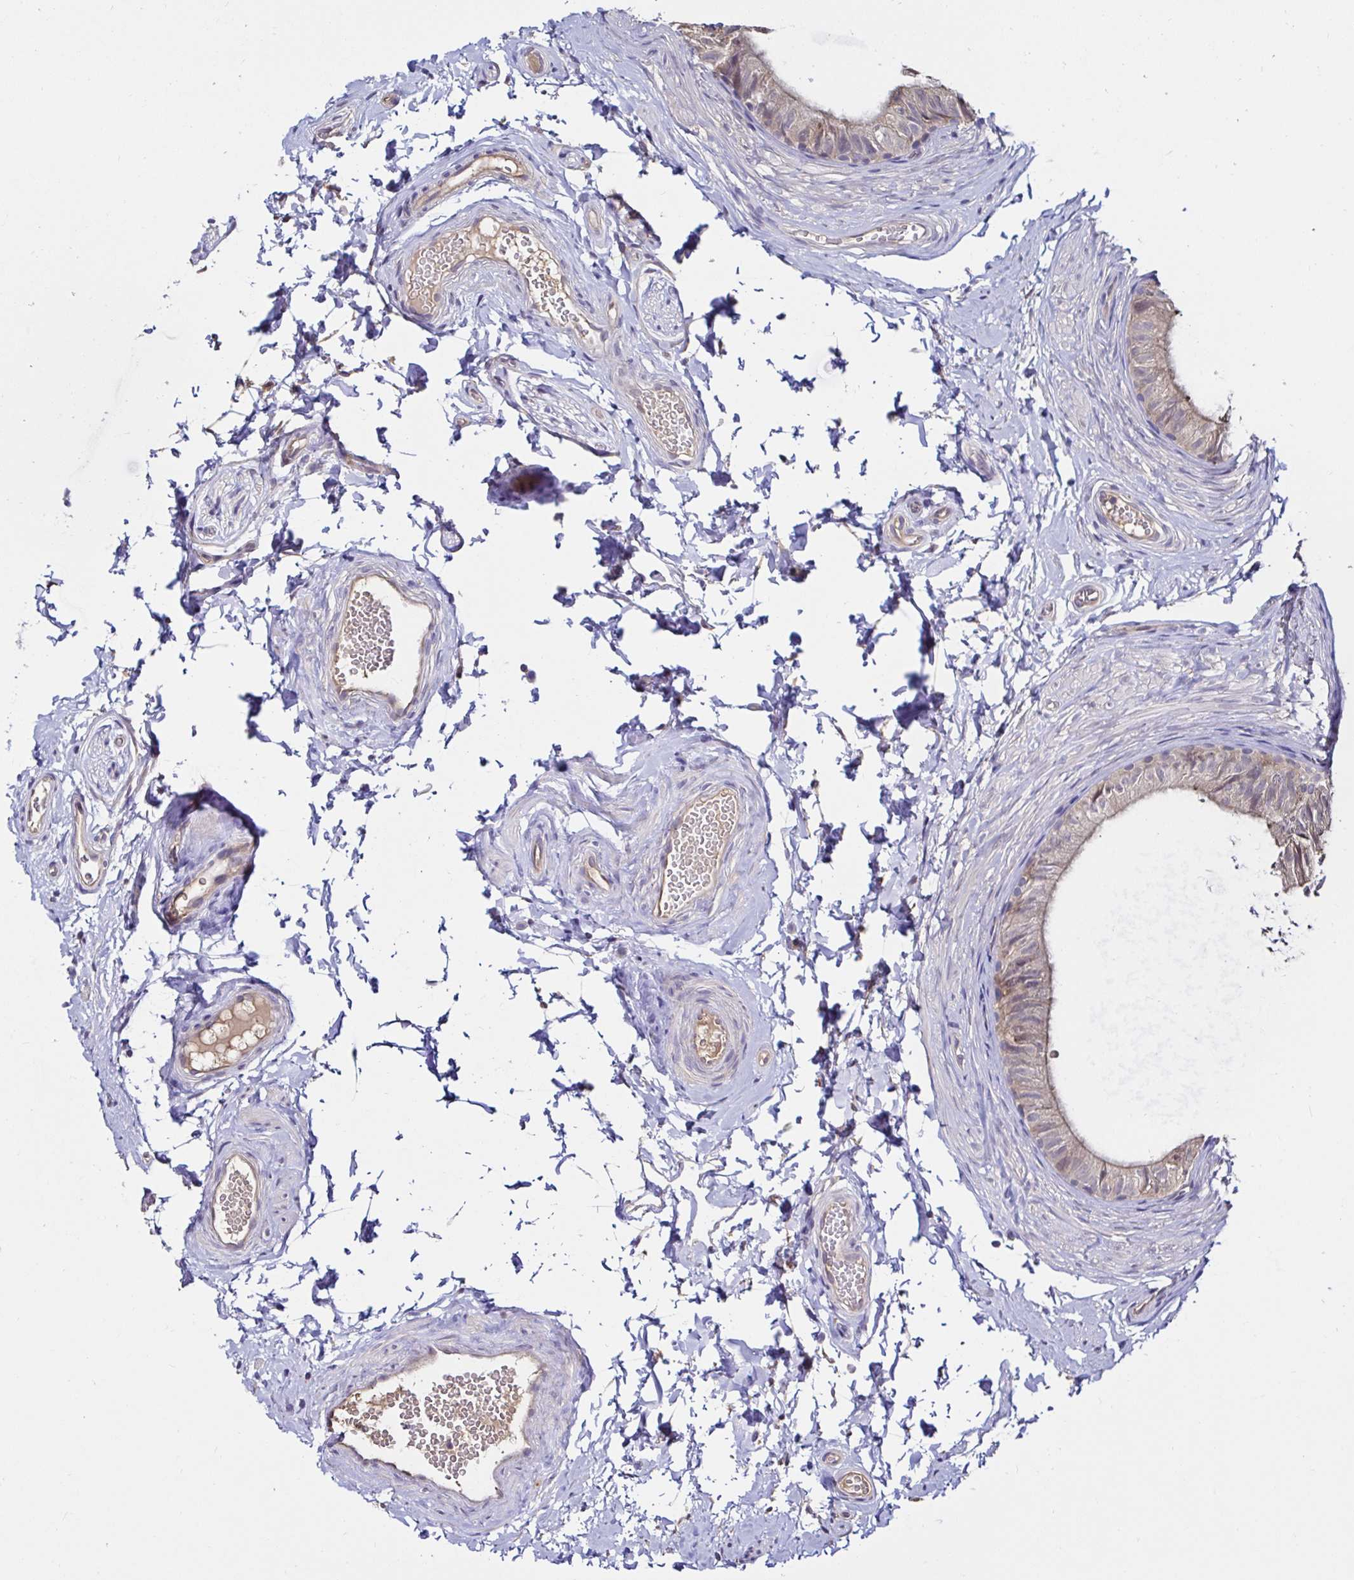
{"staining": {"intensity": "weak", "quantity": ">75%", "location": "cytoplasmic/membranous"}, "tissue": "epididymis", "cell_type": "Glandular cells", "image_type": "normal", "snomed": [{"axis": "morphology", "description": "Normal tissue, NOS"}, {"axis": "topography", "description": "Epididymis, spermatic cord, NOS"}, {"axis": "topography", "description": "Epididymis"}, {"axis": "topography", "description": "Peripheral nerve tissue"}], "caption": "Approximately >75% of glandular cells in unremarkable epididymis display weak cytoplasmic/membranous protein staining as visualized by brown immunohistochemical staining.", "gene": "RSRP1", "patient": {"sex": "male", "age": 29}}